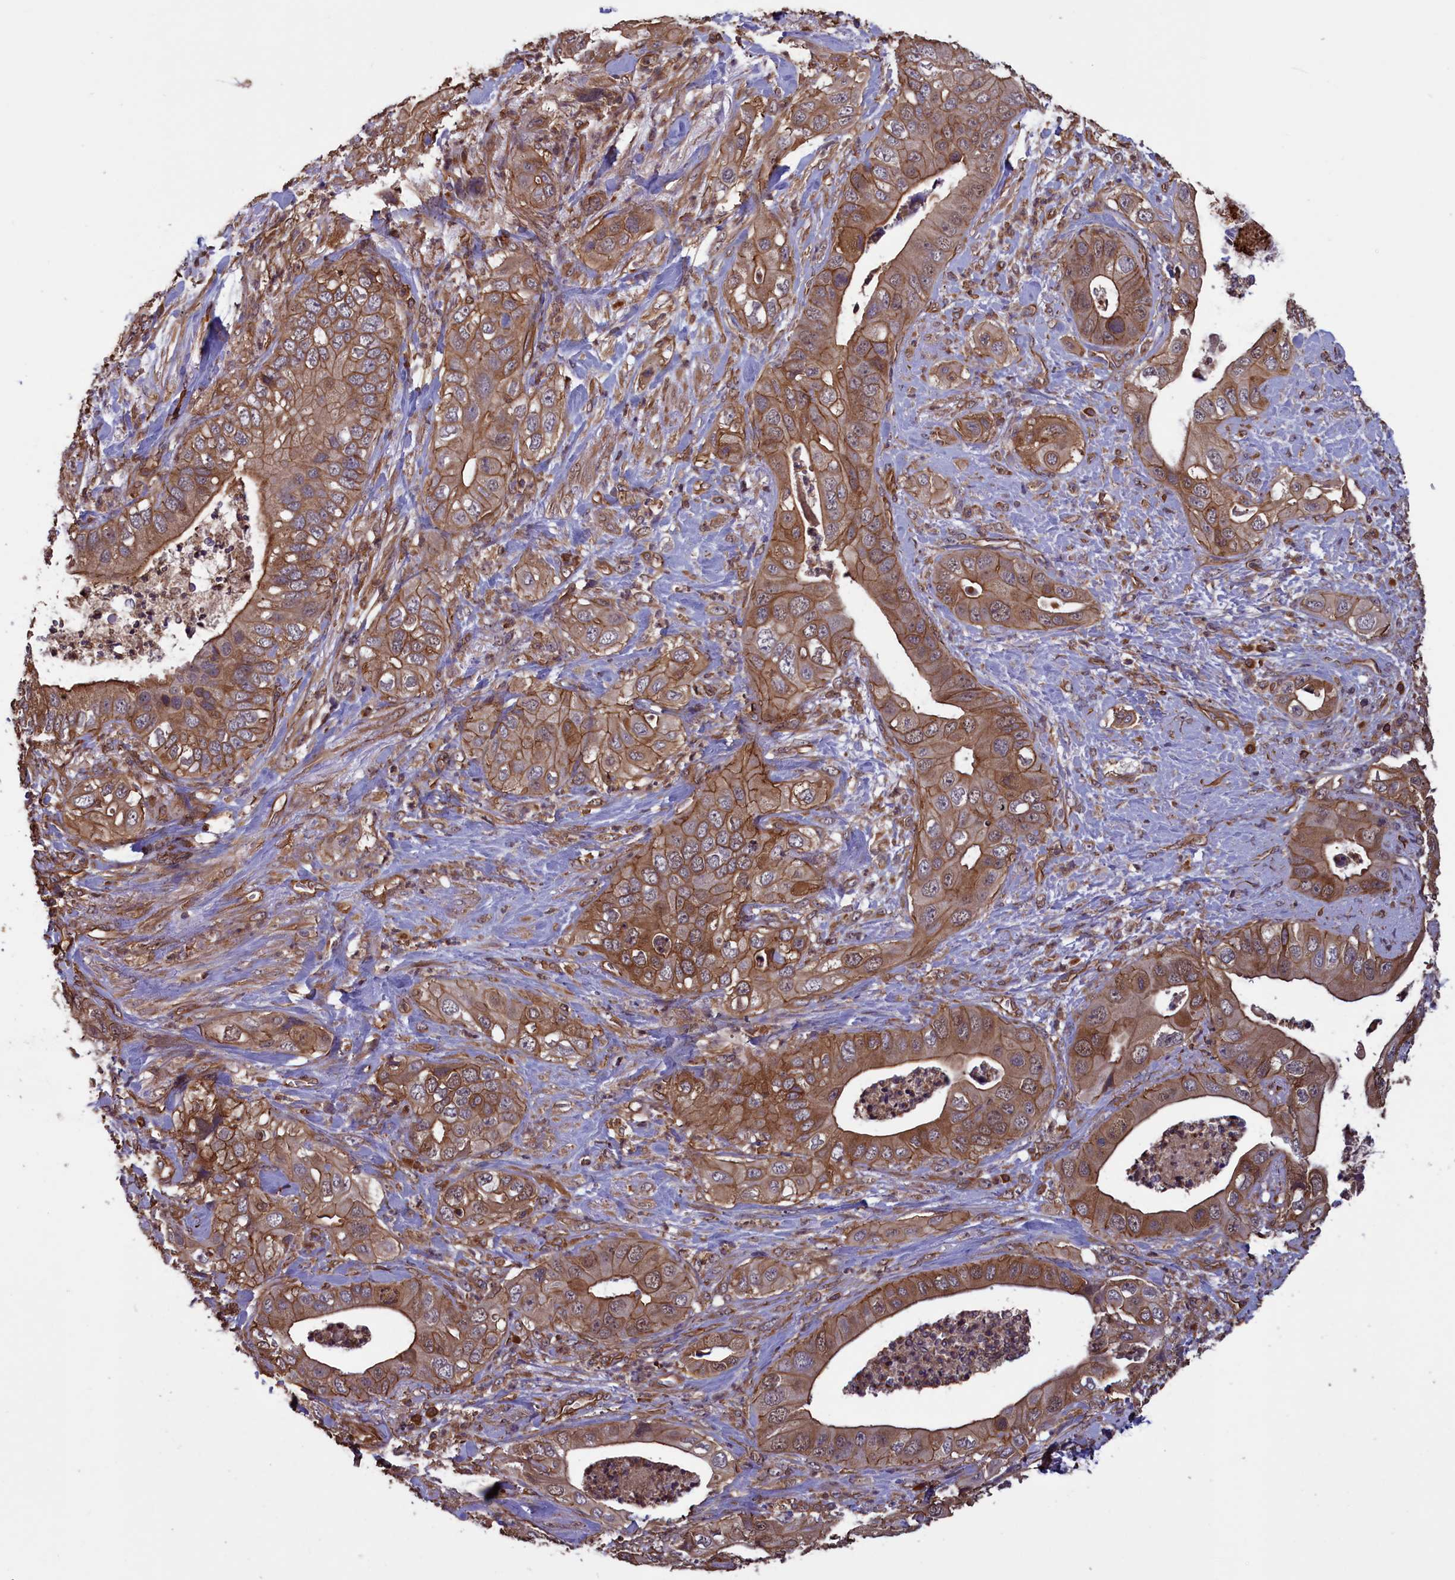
{"staining": {"intensity": "moderate", "quantity": ">75%", "location": "cytoplasmic/membranous"}, "tissue": "pancreatic cancer", "cell_type": "Tumor cells", "image_type": "cancer", "snomed": [{"axis": "morphology", "description": "Adenocarcinoma, NOS"}, {"axis": "topography", "description": "Pancreas"}], "caption": "Pancreatic cancer stained for a protein demonstrates moderate cytoplasmic/membranous positivity in tumor cells.", "gene": "DAPK3", "patient": {"sex": "female", "age": 78}}